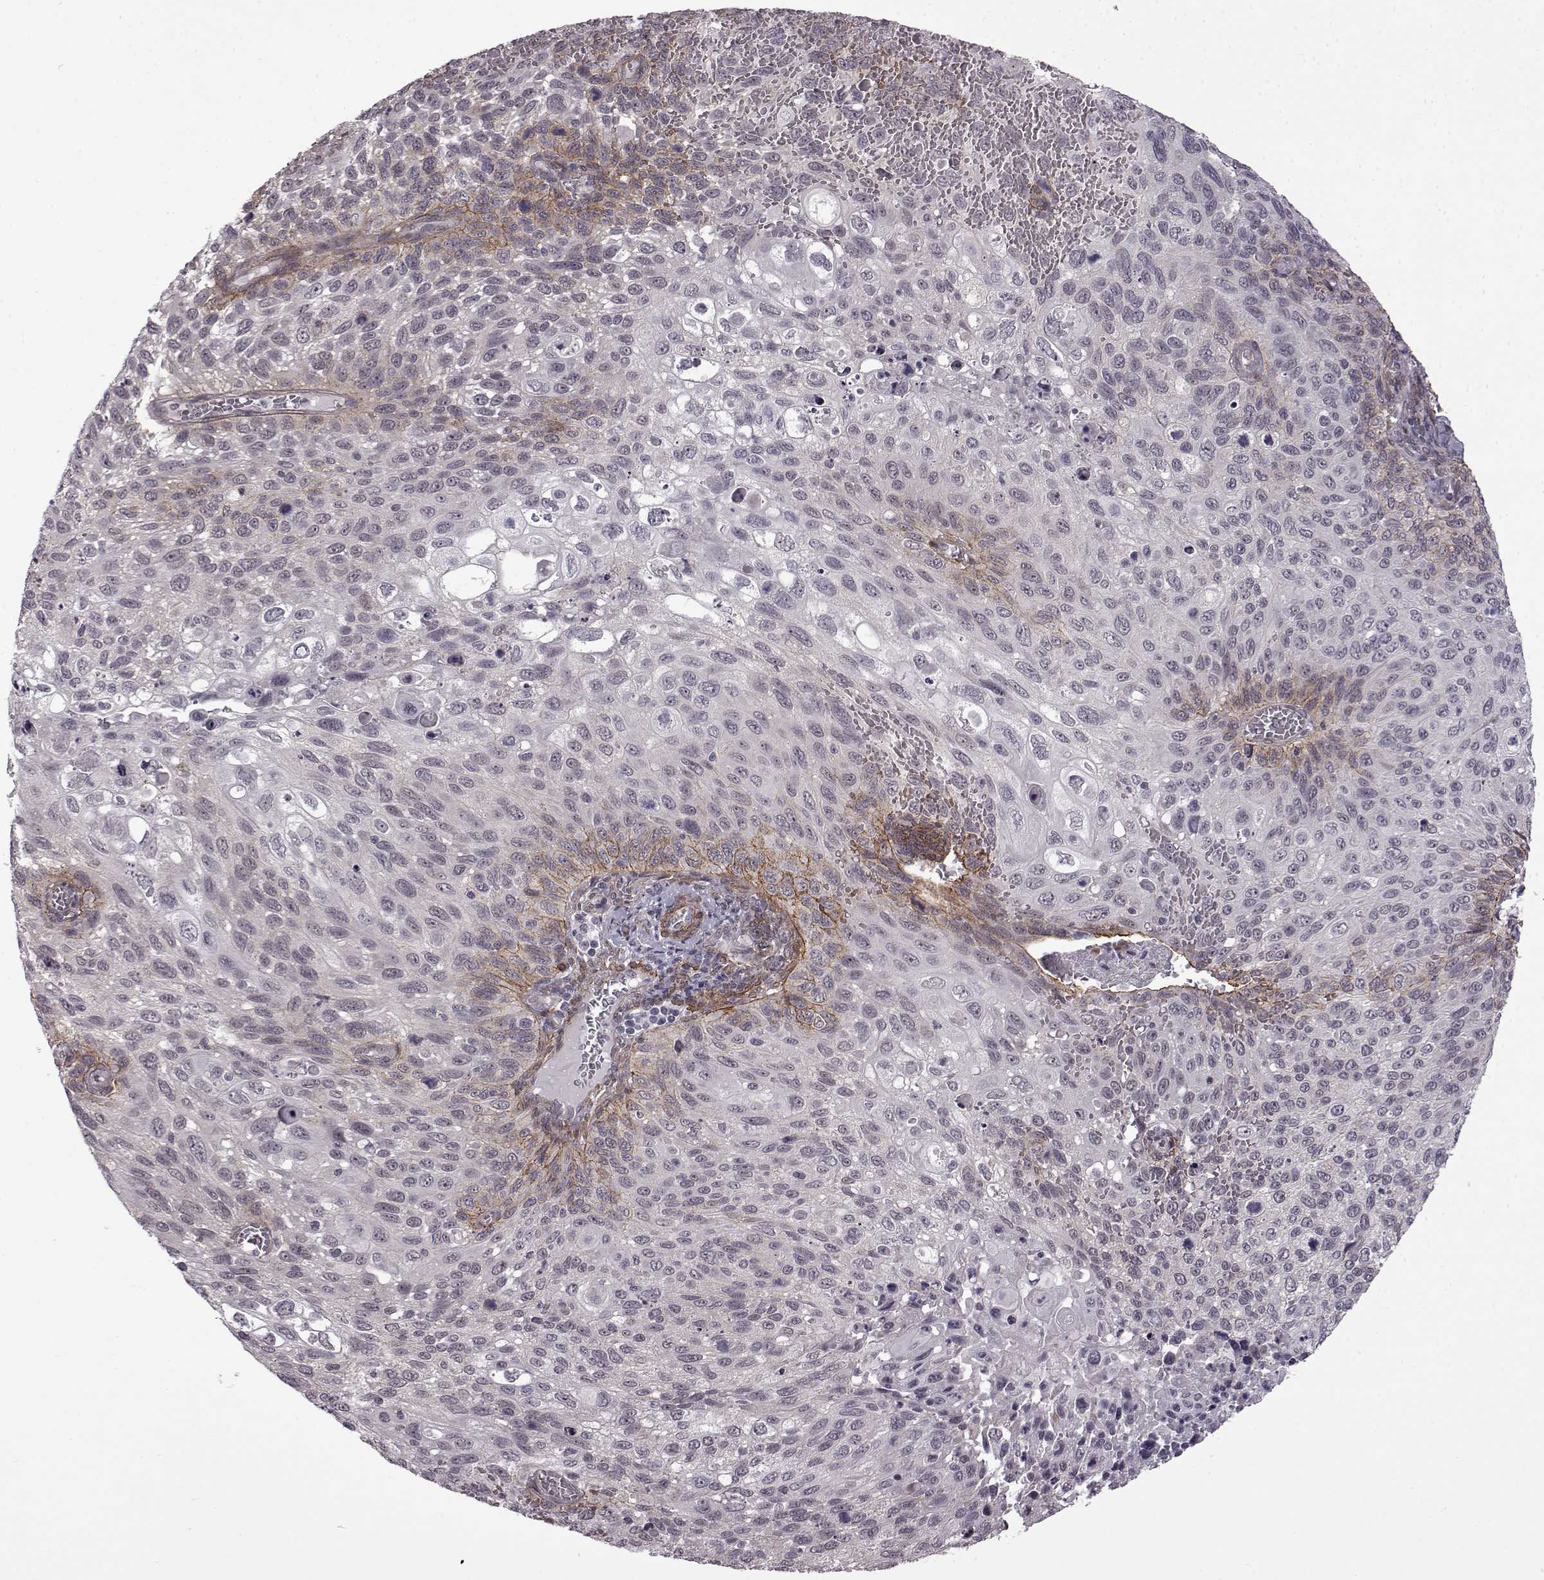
{"staining": {"intensity": "moderate", "quantity": "<25%", "location": "cytoplasmic/membranous"}, "tissue": "cervical cancer", "cell_type": "Tumor cells", "image_type": "cancer", "snomed": [{"axis": "morphology", "description": "Squamous cell carcinoma, NOS"}, {"axis": "topography", "description": "Cervix"}], "caption": "Cervical cancer (squamous cell carcinoma) tissue exhibits moderate cytoplasmic/membranous expression in about <25% of tumor cells", "gene": "SYNPO2", "patient": {"sex": "female", "age": 70}}